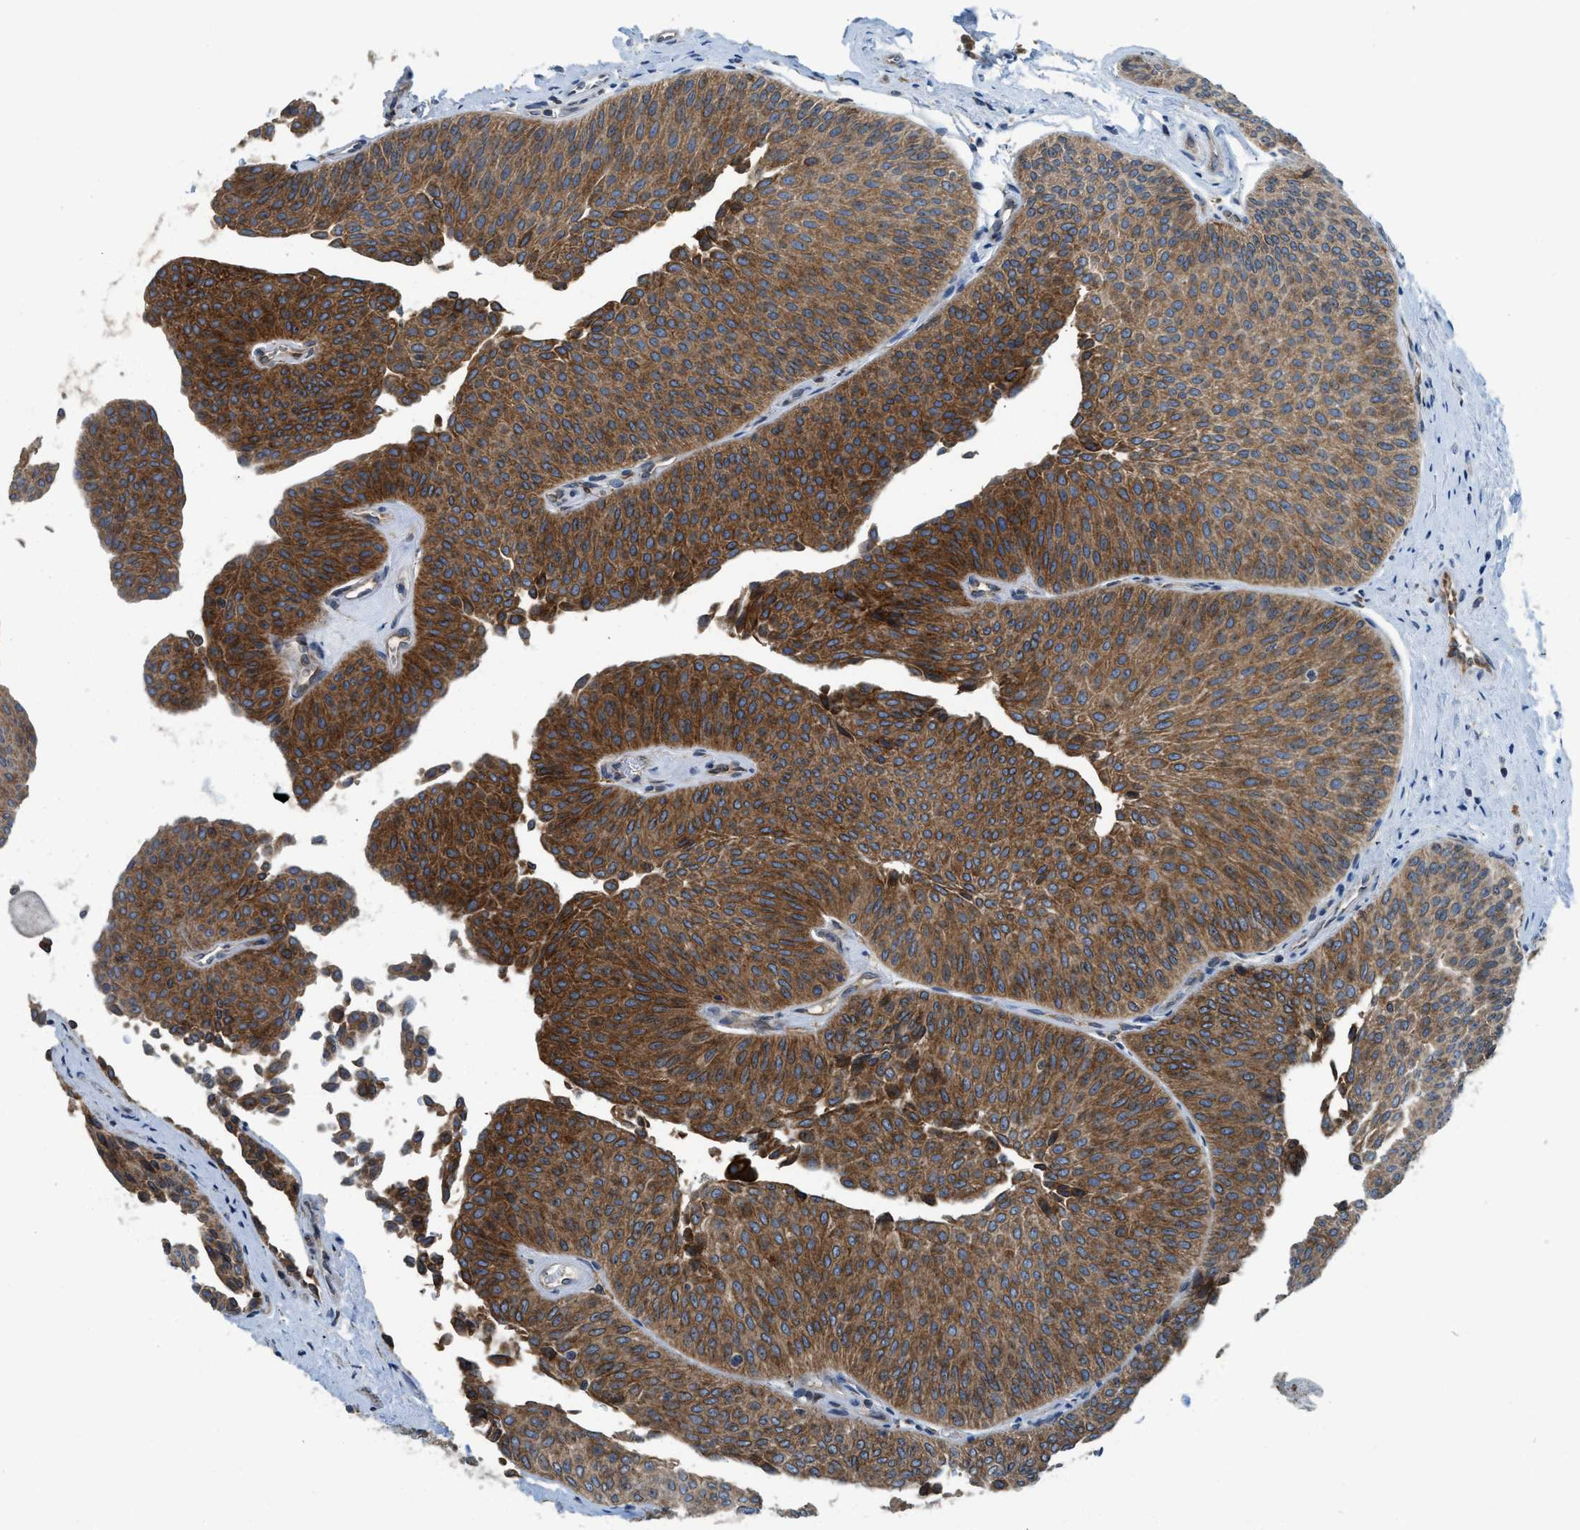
{"staining": {"intensity": "strong", "quantity": ">75%", "location": "cytoplasmic/membranous"}, "tissue": "urothelial cancer", "cell_type": "Tumor cells", "image_type": "cancer", "snomed": [{"axis": "morphology", "description": "Urothelial carcinoma, Low grade"}, {"axis": "topography", "description": "Urinary bladder"}], "caption": "Protein staining demonstrates strong cytoplasmic/membranous staining in approximately >75% of tumor cells in urothelial cancer. The staining was performed using DAB (3,3'-diaminobenzidine), with brown indicating positive protein expression. Nuclei are stained blue with hematoxylin.", "gene": "BCAP31", "patient": {"sex": "female", "age": 60}}